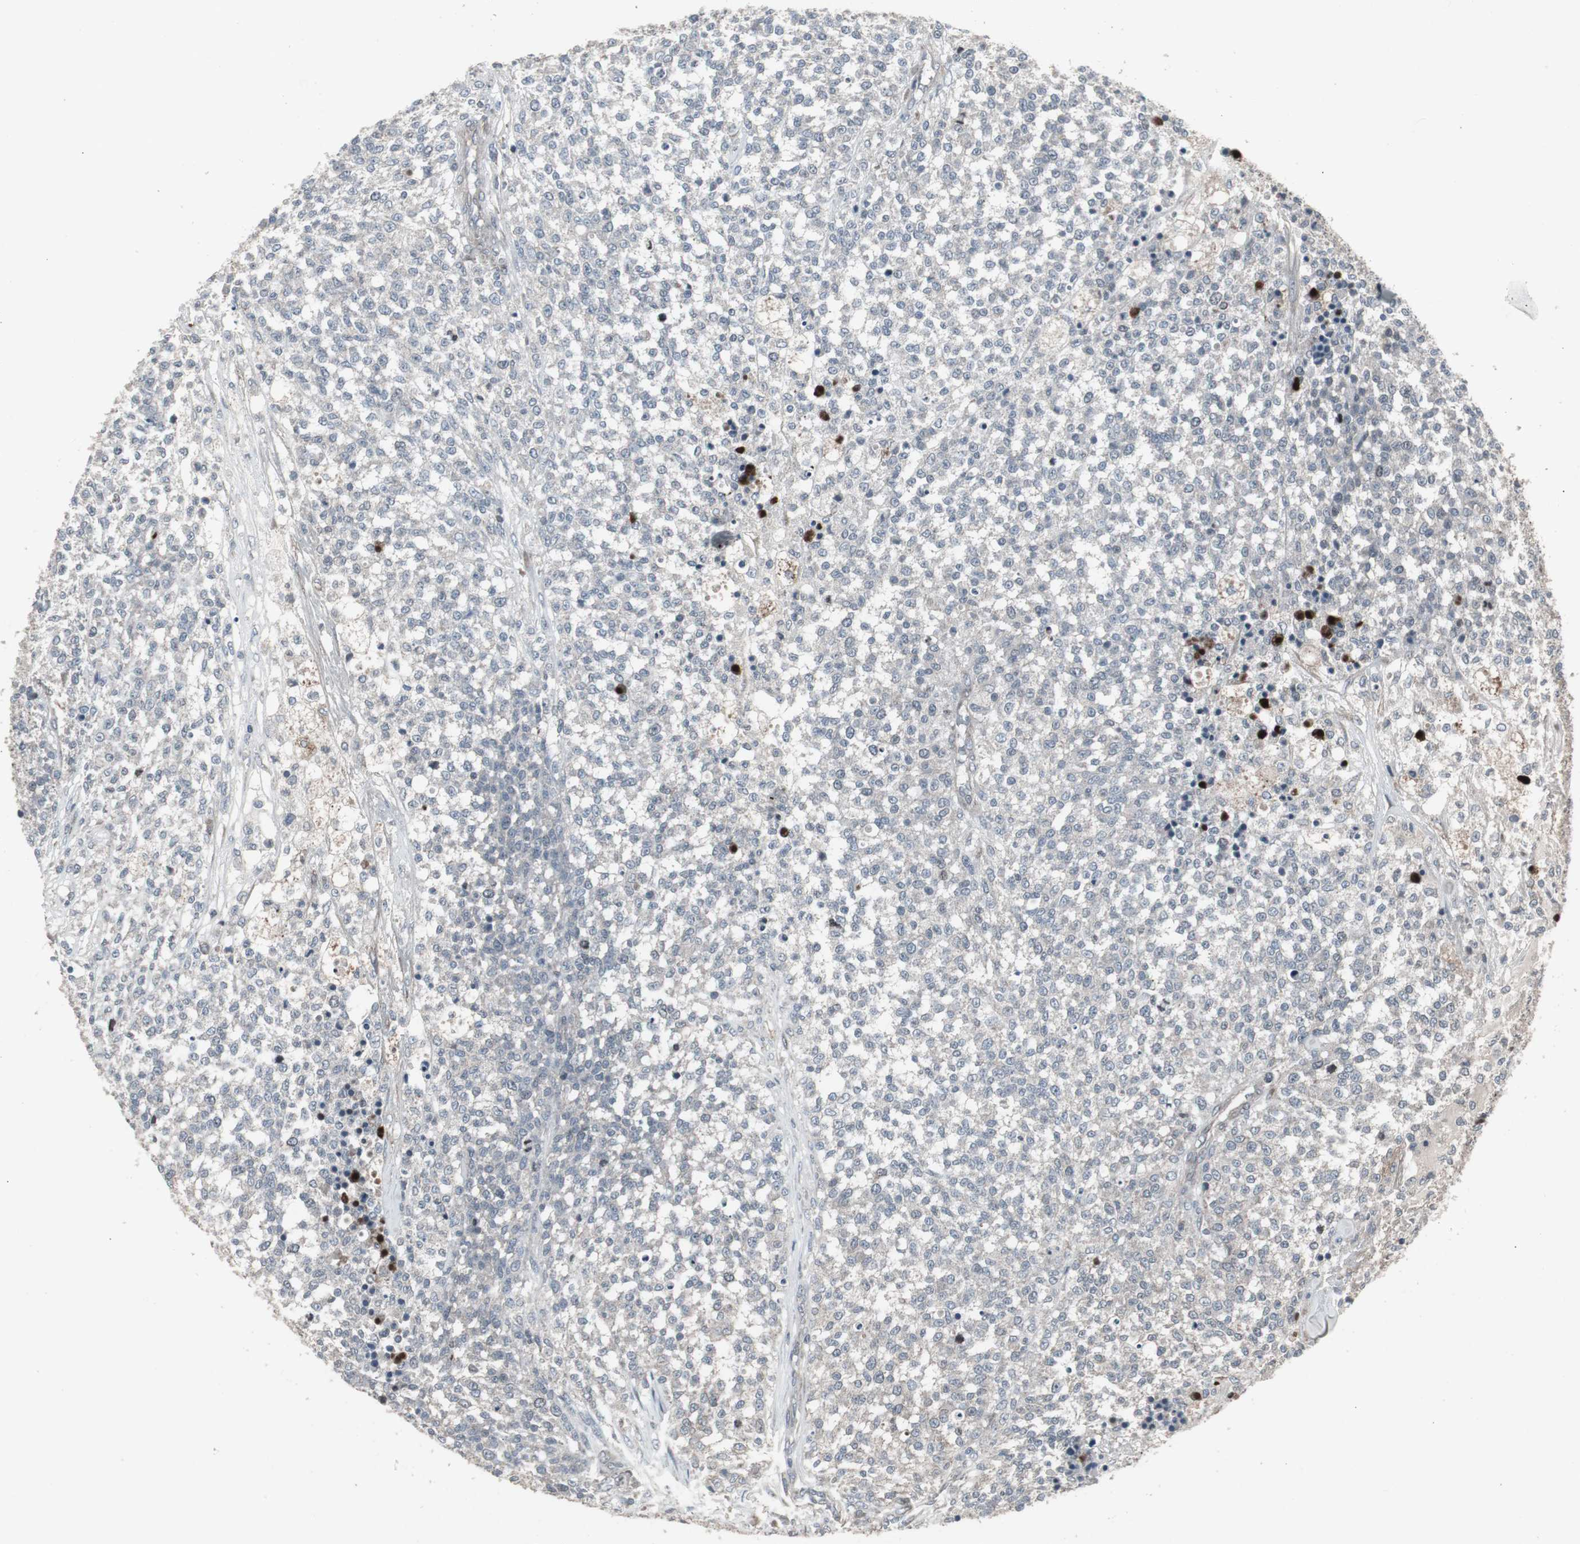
{"staining": {"intensity": "negative", "quantity": "none", "location": "none"}, "tissue": "testis cancer", "cell_type": "Tumor cells", "image_type": "cancer", "snomed": [{"axis": "morphology", "description": "Seminoma, NOS"}, {"axis": "topography", "description": "Testis"}], "caption": "Immunohistochemical staining of human testis seminoma shows no significant expression in tumor cells. (DAB (3,3'-diaminobenzidine) immunohistochemistry, high magnification).", "gene": "SSTR2", "patient": {"sex": "male", "age": 59}}